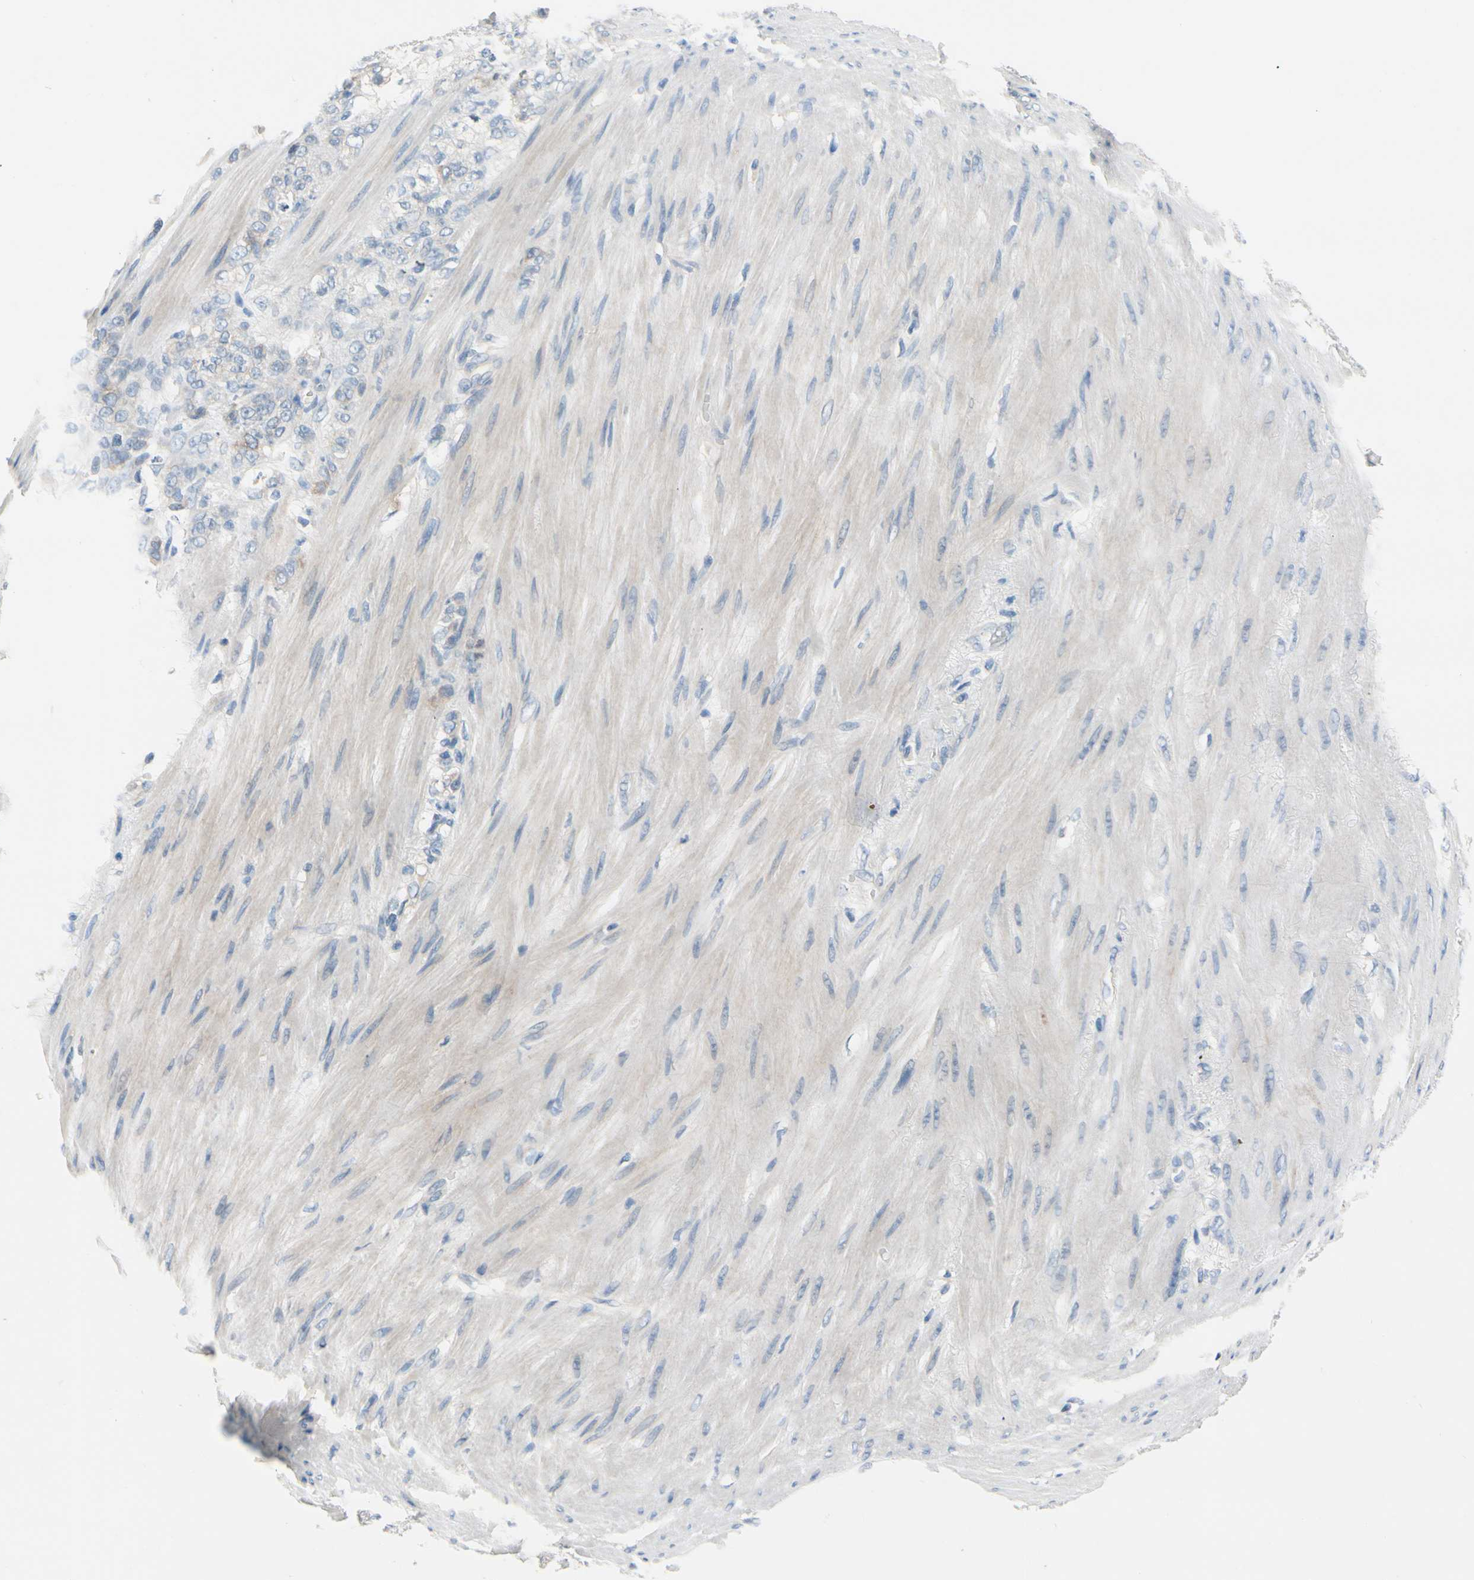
{"staining": {"intensity": "negative", "quantity": "none", "location": "none"}, "tissue": "stomach cancer", "cell_type": "Tumor cells", "image_type": "cancer", "snomed": [{"axis": "morphology", "description": "Adenocarcinoma, NOS"}, {"axis": "topography", "description": "Stomach"}], "caption": "An image of stomach cancer (adenocarcinoma) stained for a protein reveals no brown staining in tumor cells.", "gene": "CKAP2", "patient": {"sex": "male", "age": 82}}